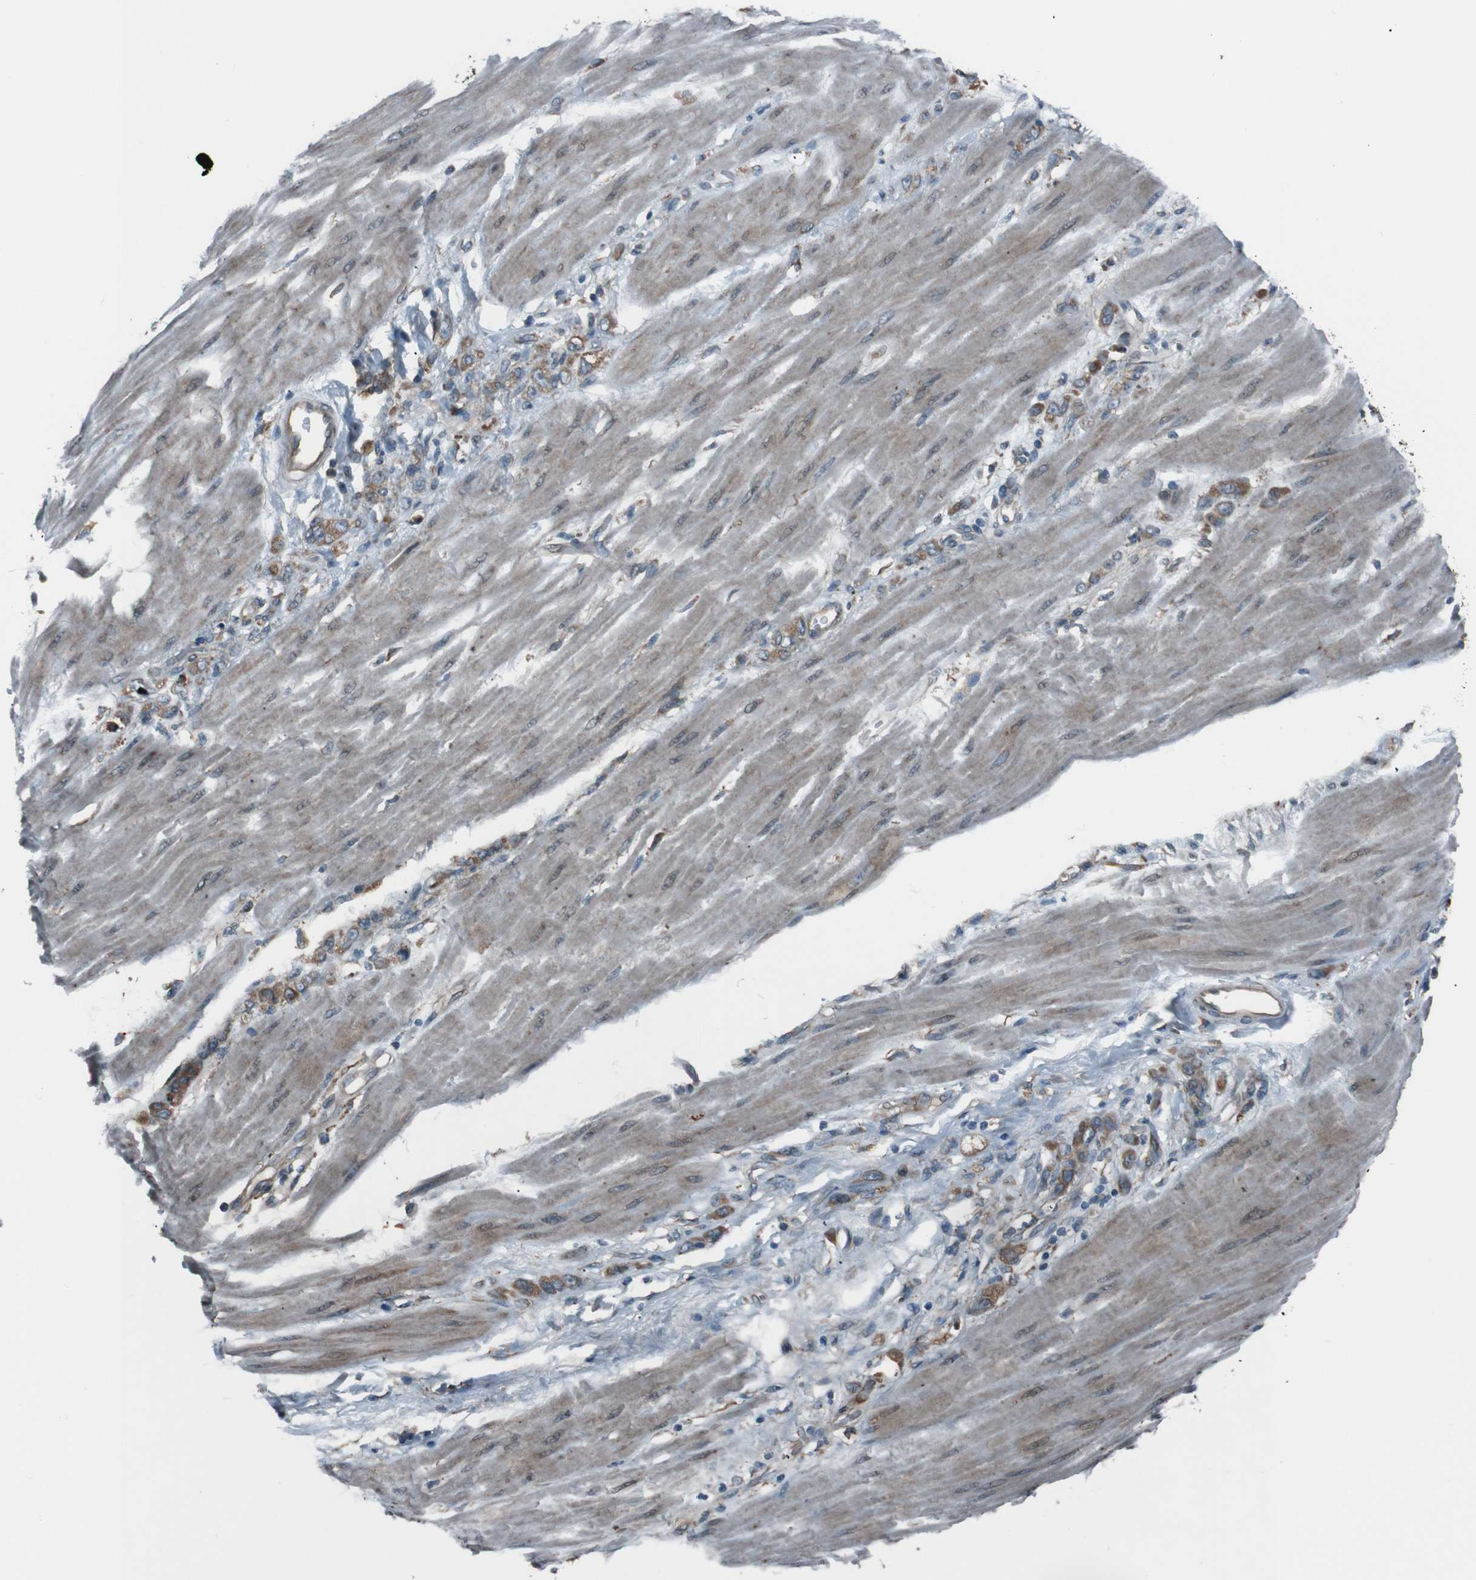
{"staining": {"intensity": "moderate", "quantity": ">75%", "location": "cytoplasmic/membranous"}, "tissue": "stomach cancer", "cell_type": "Tumor cells", "image_type": "cancer", "snomed": [{"axis": "morphology", "description": "Adenocarcinoma, NOS"}, {"axis": "topography", "description": "Stomach"}], "caption": "Immunohistochemistry (IHC) of human adenocarcinoma (stomach) exhibits medium levels of moderate cytoplasmic/membranous expression in approximately >75% of tumor cells.", "gene": "SIGMAR1", "patient": {"sex": "male", "age": 82}}